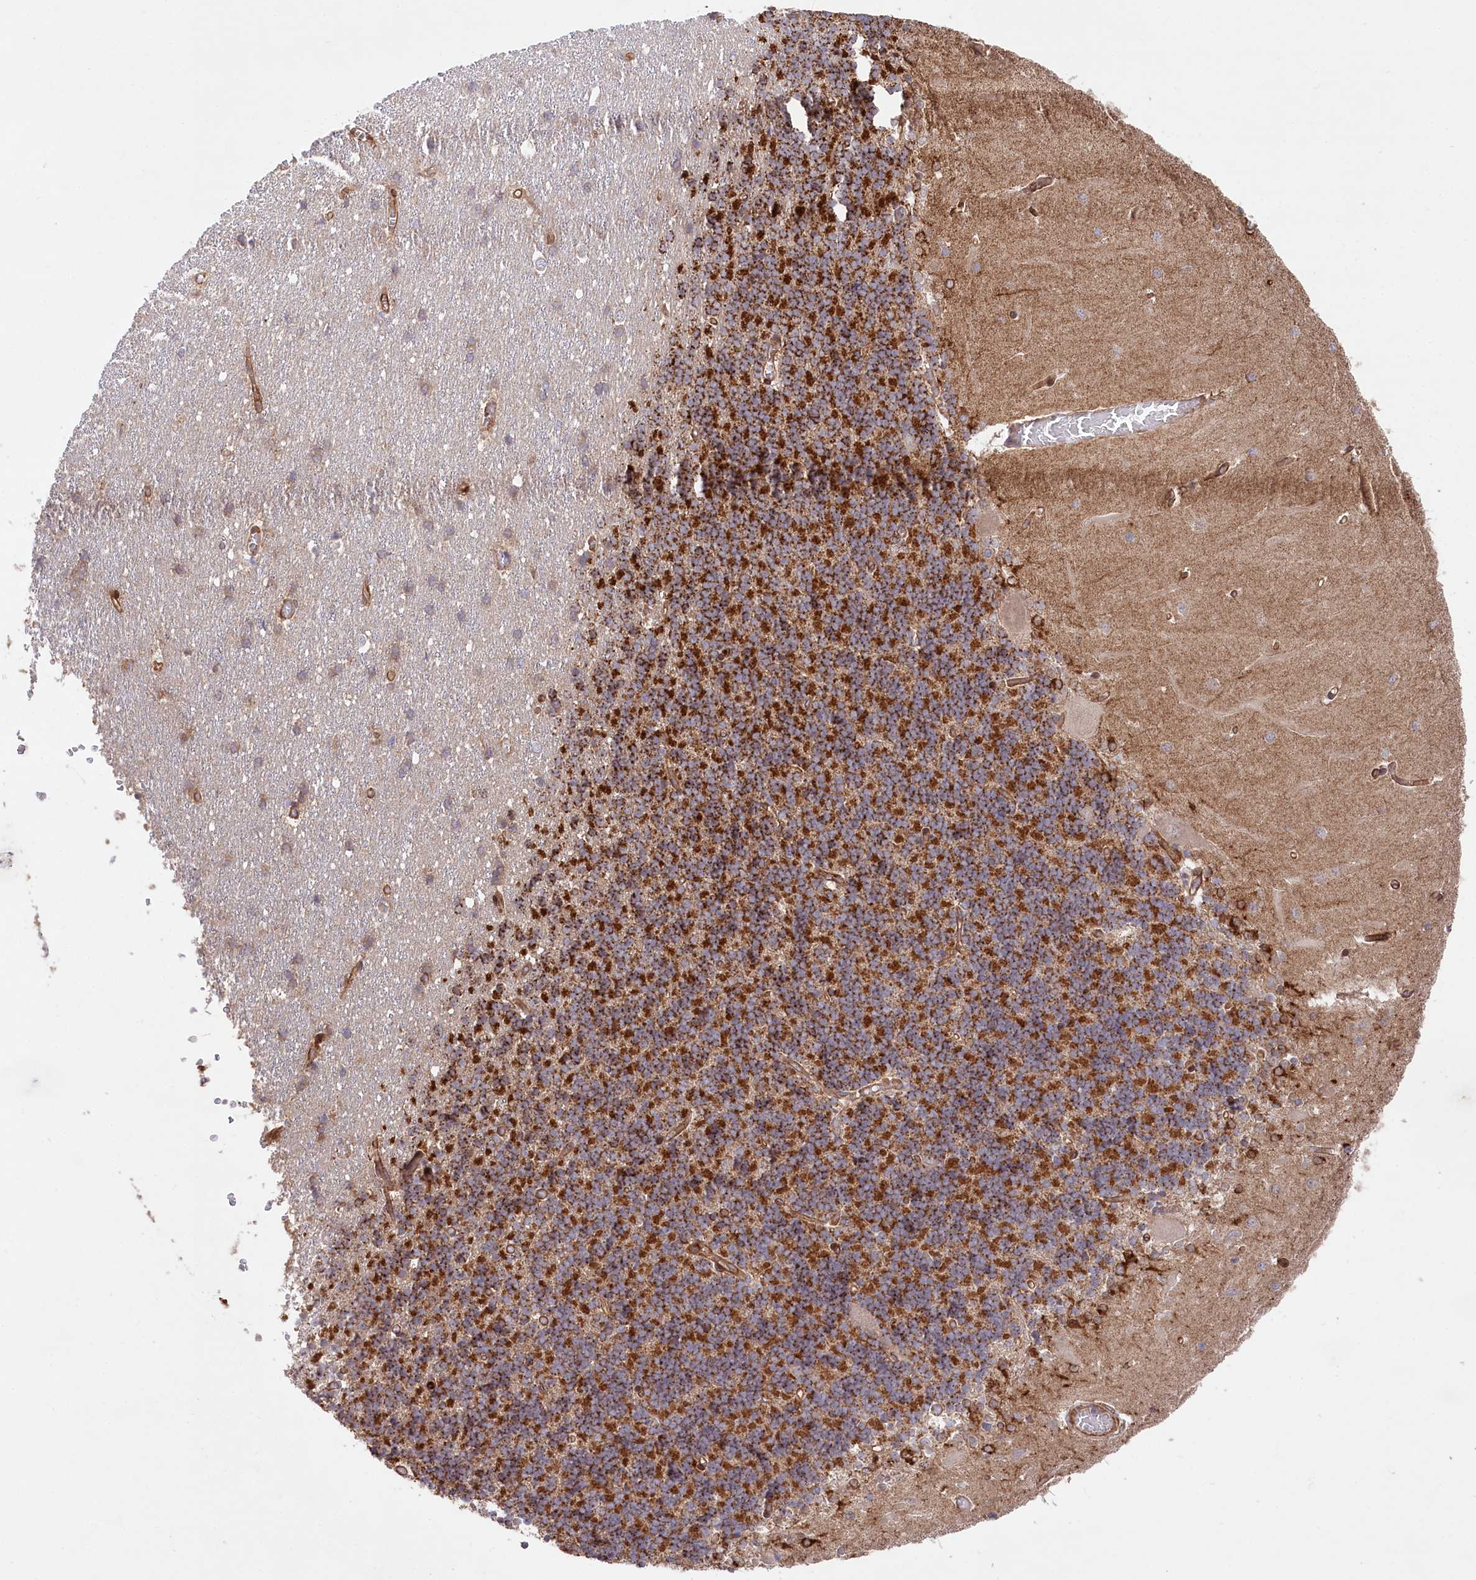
{"staining": {"intensity": "strong", "quantity": "25%-75%", "location": "cytoplasmic/membranous"}, "tissue": "cerebellum", "cell_type": "Cells in granular layer", "image_type": "normal", "snomed": [{"axis": "morphology", "description": "Normal tissue, NOS"}, {"axis": "topography", "description": "Cerebellum"}], "caption": "Cells in granular layer display high levels of strong cytoplasmic/membranous staining in about 25%-75% of cells in unremarkable human cerebellum.", "gene": "MTPAP", "patient": {"sex": "male", "age": 37}}